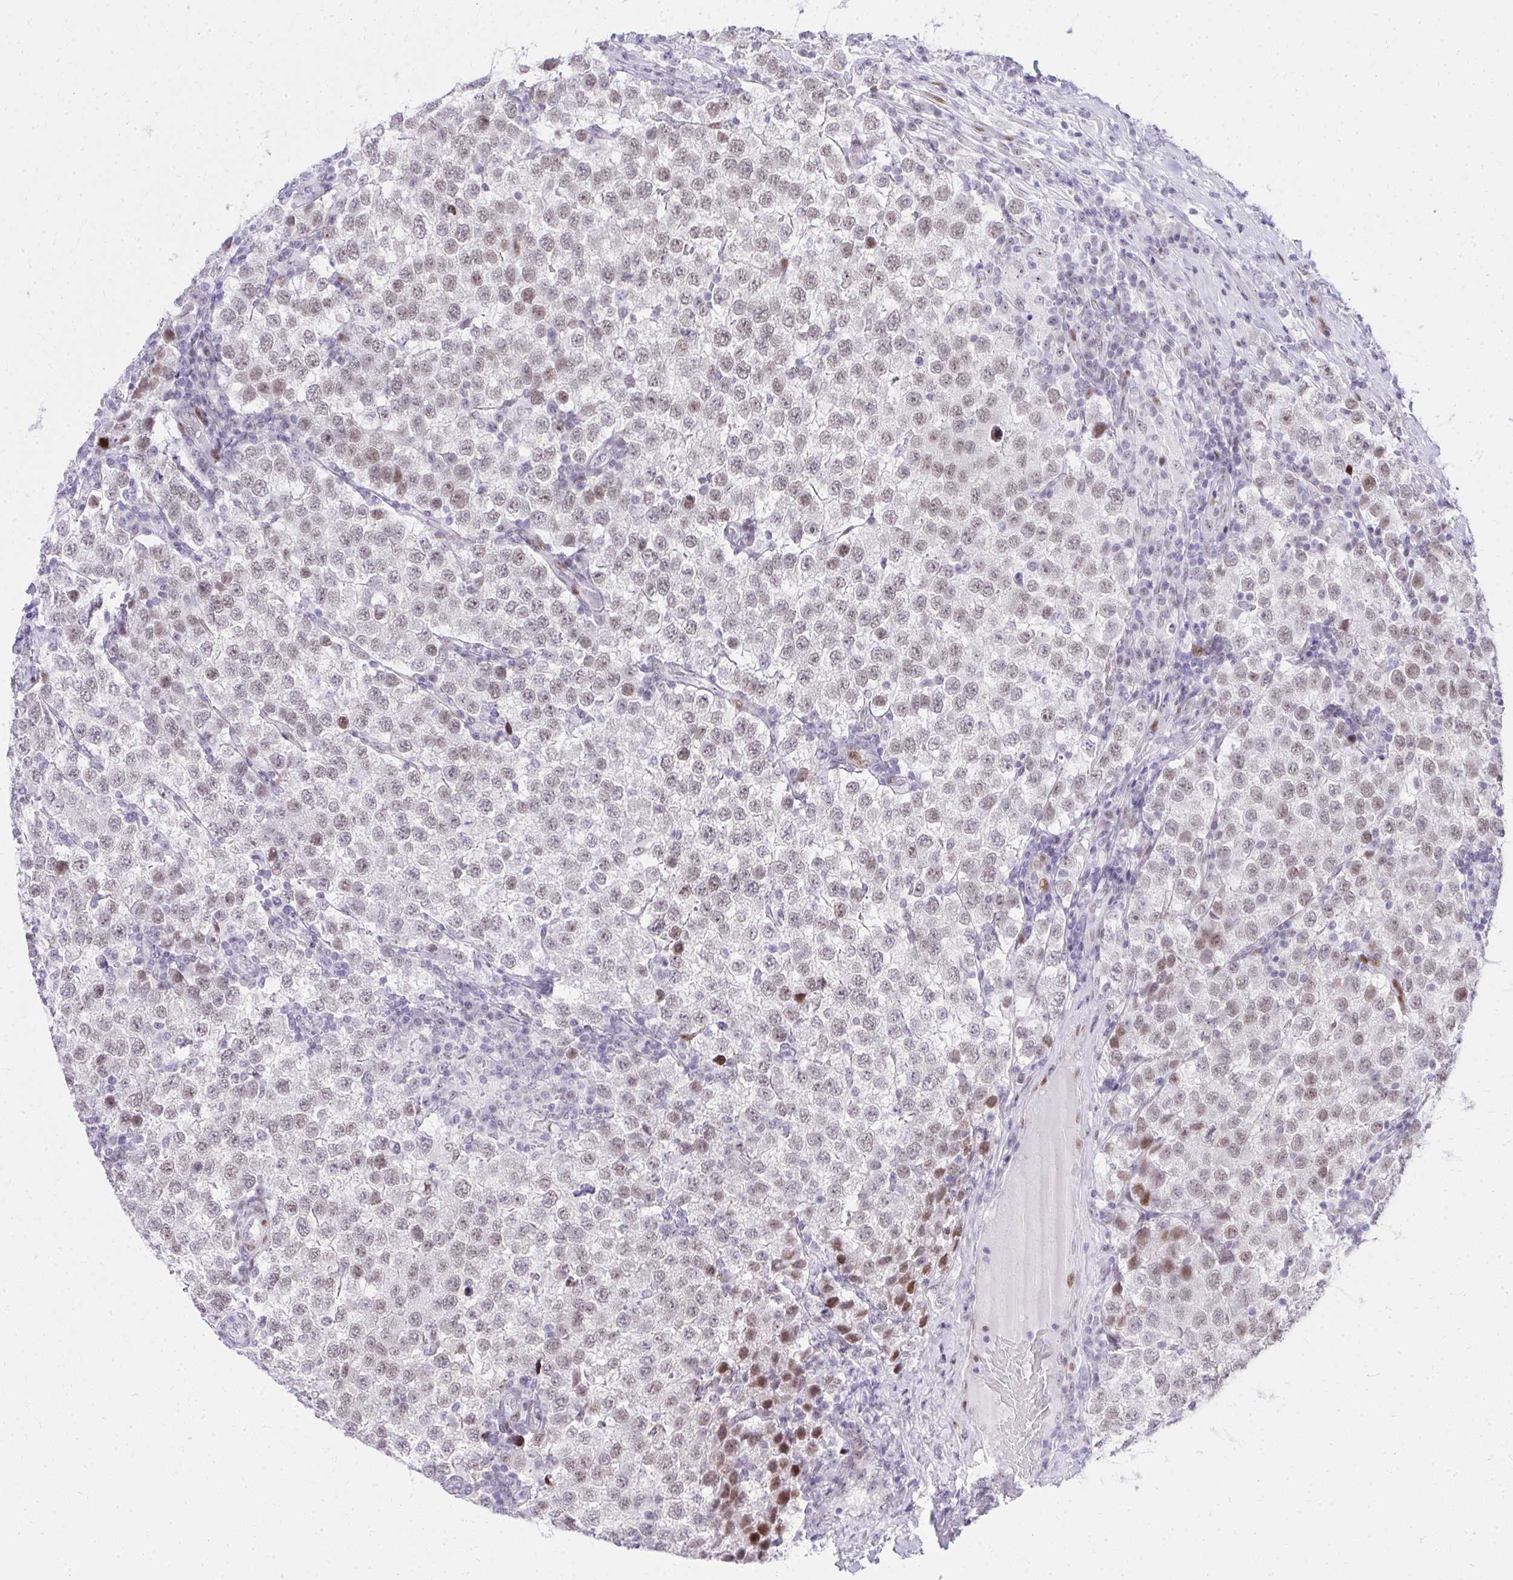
{"staining": {"intensity": "weak", "quantity": ">75%", "location": "nuclear"}, "tissue": "testis cancer", "cell_type": "Tumor cells", "image_type": "cancer", "snomed": [{"axis": "morphology", "description": "Seminoma, NOS"}, {"axis": "topography", "description": "Testis"}], "caption": "Weak nuclear staining is seen in approximately >75% of tumor cells in seminoma (testis).", "gene": "GLDN", "patient": {"sex": "male", "age": 34}}